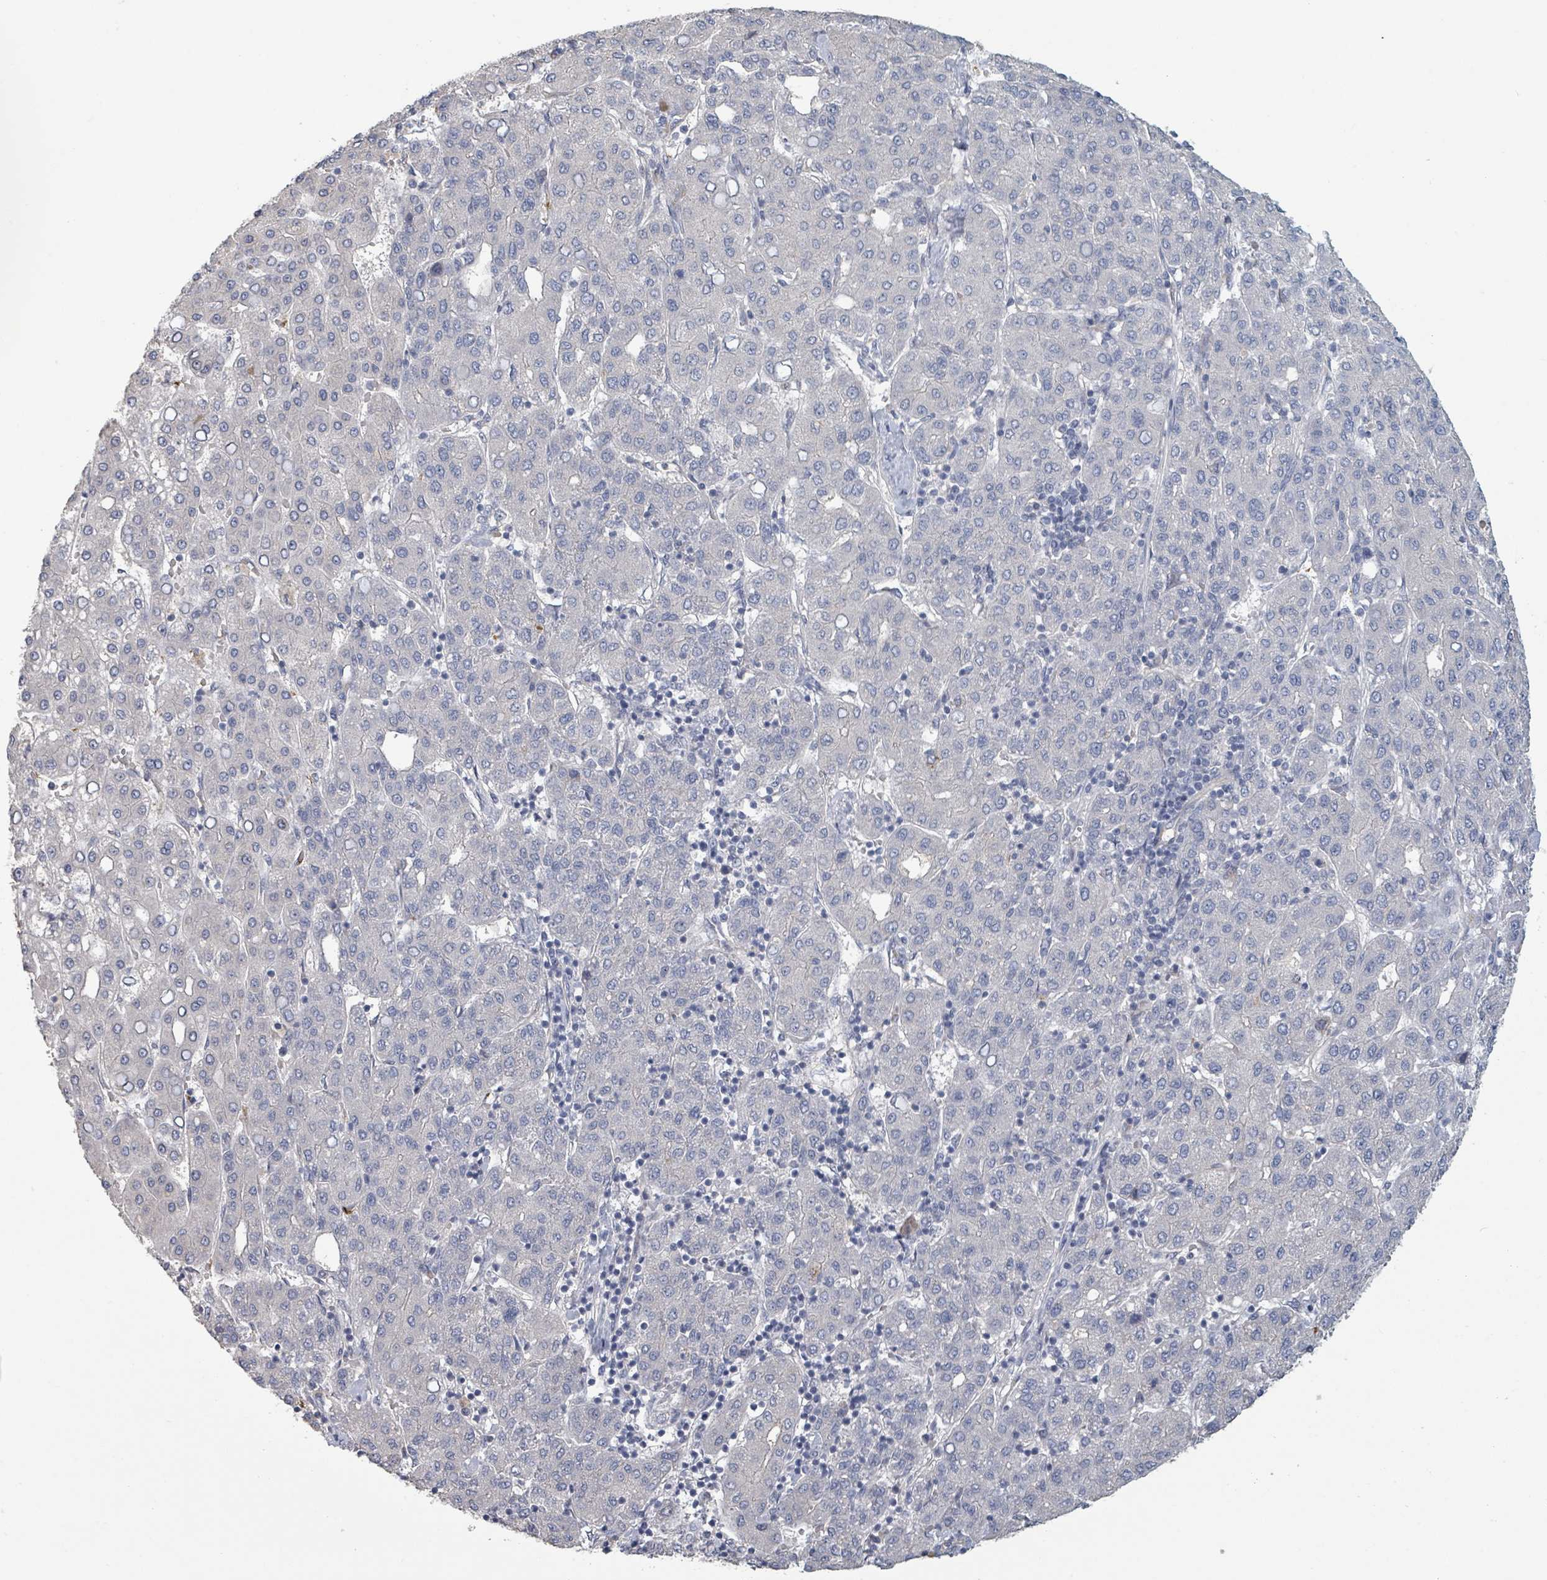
{"staining": {"intensity": "negative", "quantity": "none", "location": "none"}, "tissue": "liver cancer", "cell_type": "Tumor cells", "image_type": "cancer", "snomed": [{"axis": "morphology", "description": "Carcinoma, Hepatocellular, NOS"}, {"axis": "topography", "description": "Liver"}], "caption": "Immunohistochemical staining of human liver cancer exhibits no significant positivity in tumor cells.", "gene": "PLAUR", "patient": {"sex": "male", "age": 65}}